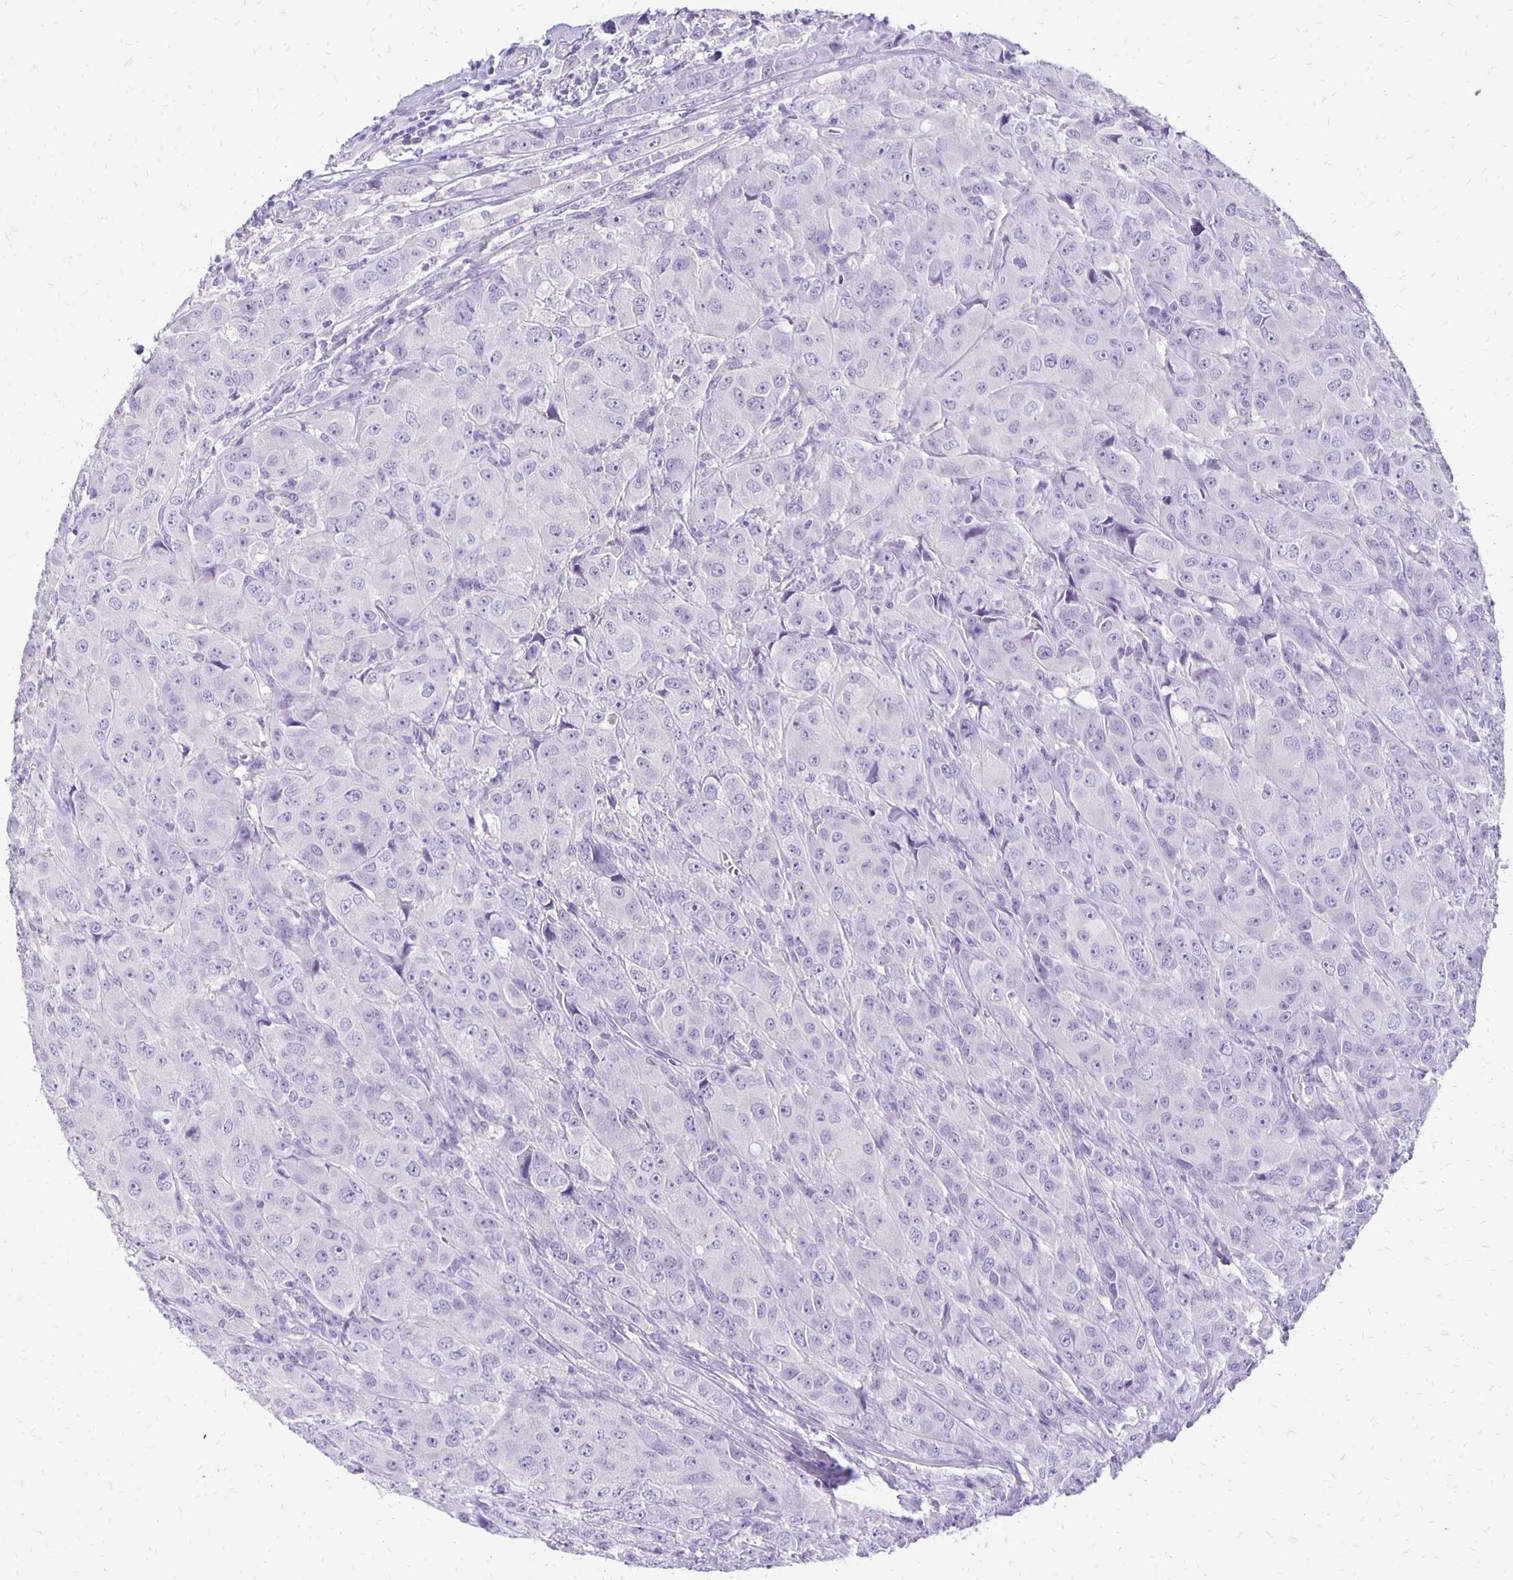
{"staining": {"intensity": "negative", "quantity": "none", "location": "none"}, "tissue": "breast cancer", "cell_type": "Tumor cells", "image_type": "cancer", "snomed": [{"axis": "morphology", "description": "Normal tissue, NOS"}, {"axis": "morphology", "description": "Duct carcinoma"}, {"axis": "topography", "description": "Breast"}], "caption": "A high-resolution photomicrograph shows IHC staining of invasive ductal carcinoma (breast), which reveals no significant positivity in tumor cells. Nuclei are stained in blue.", "gene": "ANKRD45", "patient": {"sex": "female", "age": 43}}